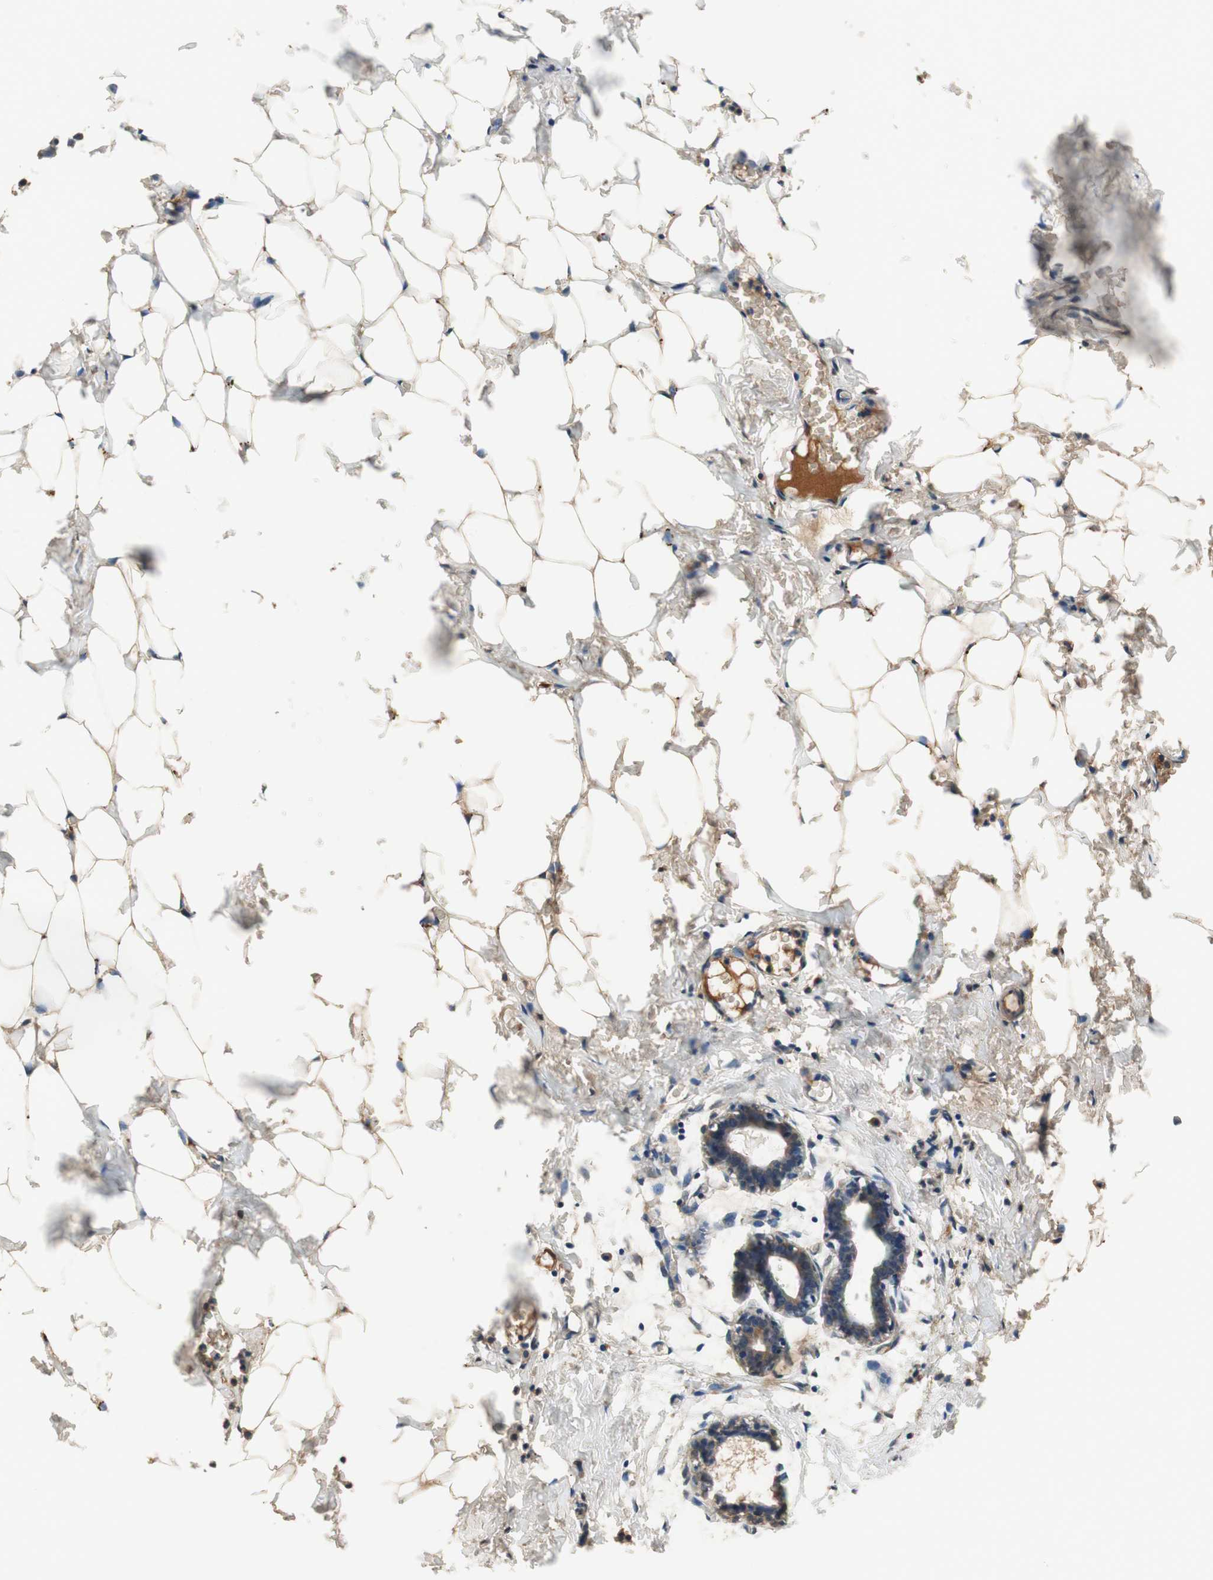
{"staining": {"intensity": "weak", "quantity": ">75%", "location": "cytoplasmic/membranous"}, "tissue": "breast", "cell_type": "Adipocytes", "image_type": "normal", "snomed": [{"axis": "morphology", "description": "Normal tissue, NOS"}, {"axis": "topography", "description": "Breast"}], "caption": "Protein staining exhibits weak cytoplasmic/membranous staining in approximately >75% of adipocytes in normal breast.", "gene": "PTPN21", "patient": {"sex": "female", "age": 27}}